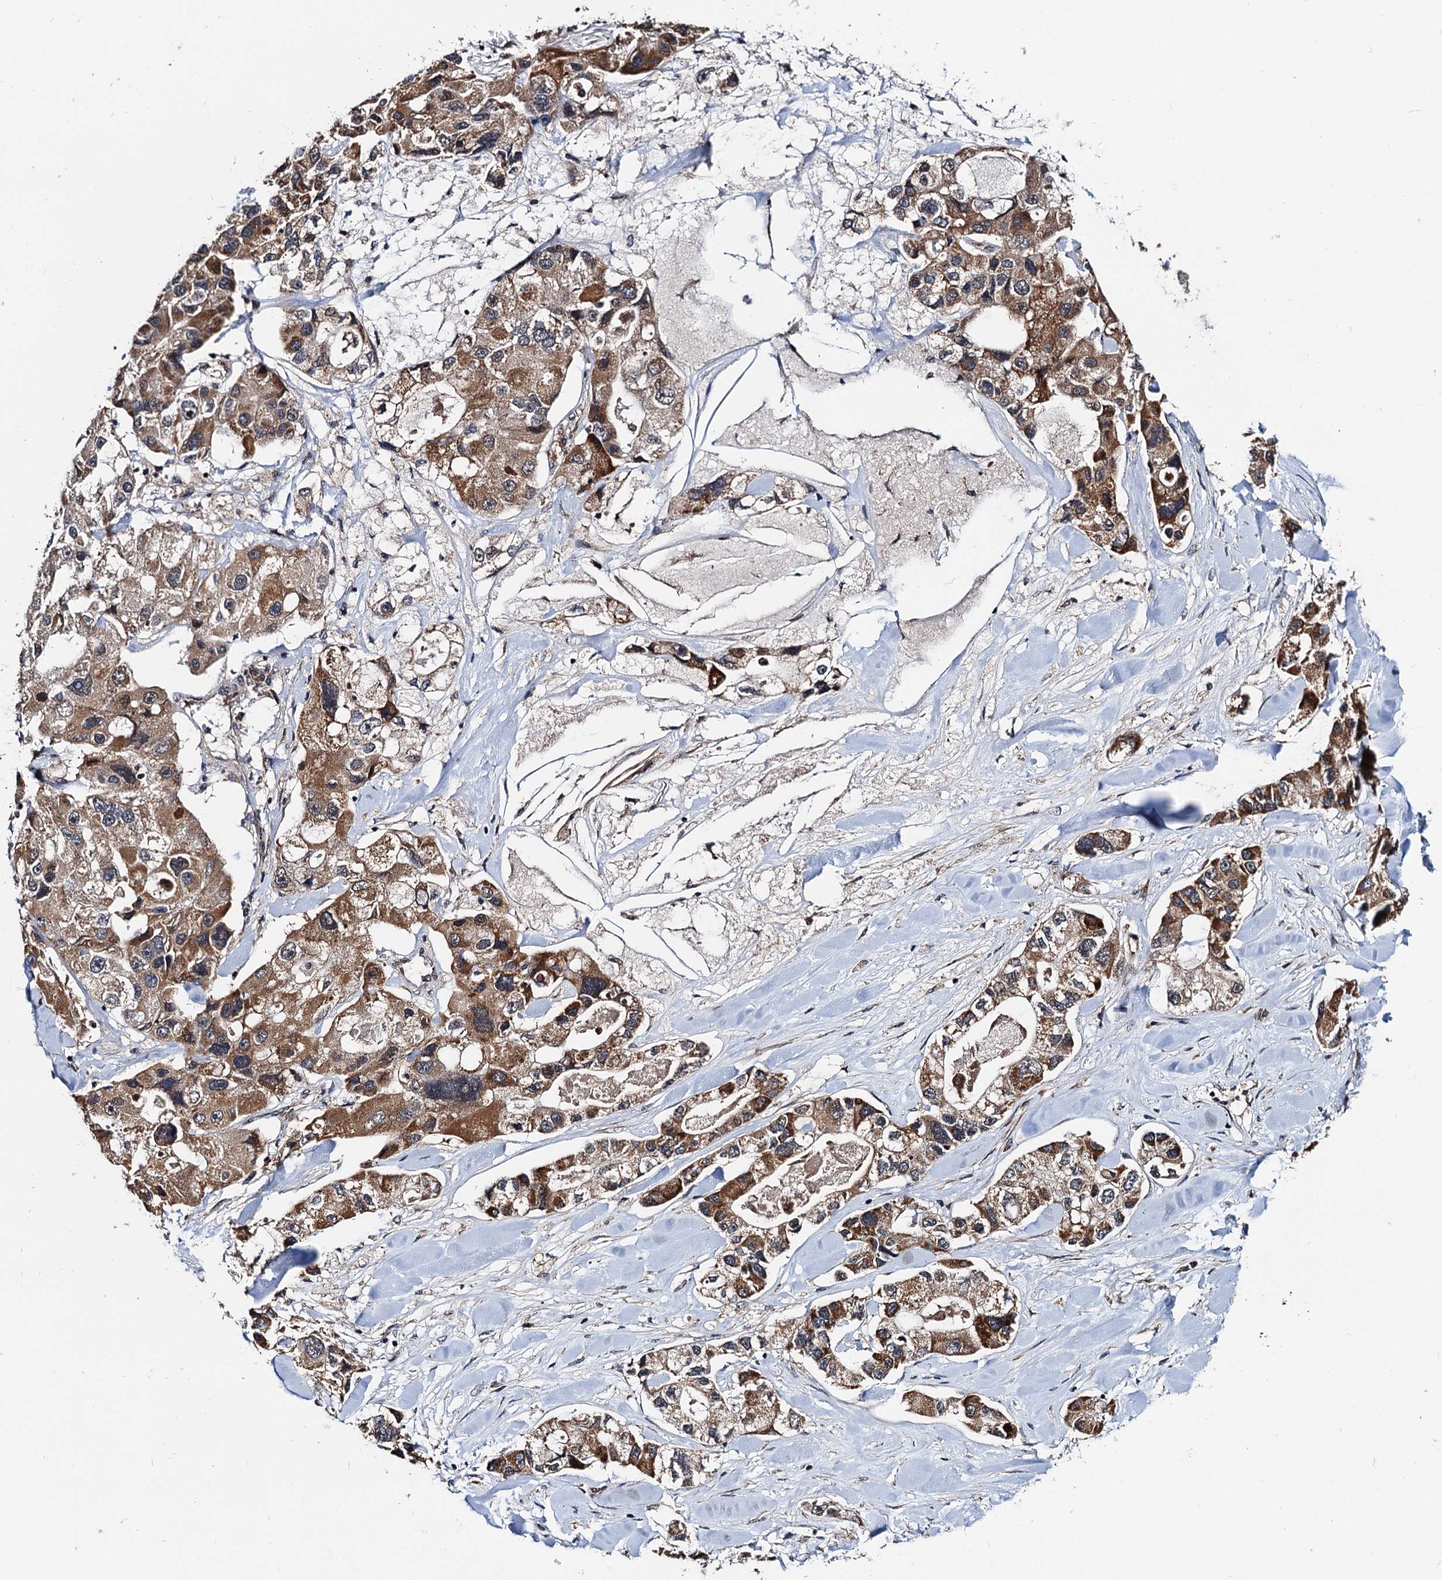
{"staining": {"intensity": "strong", "quantity": ">75%", "location": "cytoplasmic/membranous"}, "tissue": "lung cancer", "cell_type": "Tumor cells", "image_type": "cancer", "snomed": [{"axis": "morphology", "description": "Adenocarcinoma, NOS"}, {"axis": "topography", "description": "Lung"}], "caption": "A brown stain labels strong cytoplasmic/membranous positivity of a protein in lung adenocarcinoma tumor cells.", "gene": "NAA16", "patient": {"sex": "female", "age": 54}}